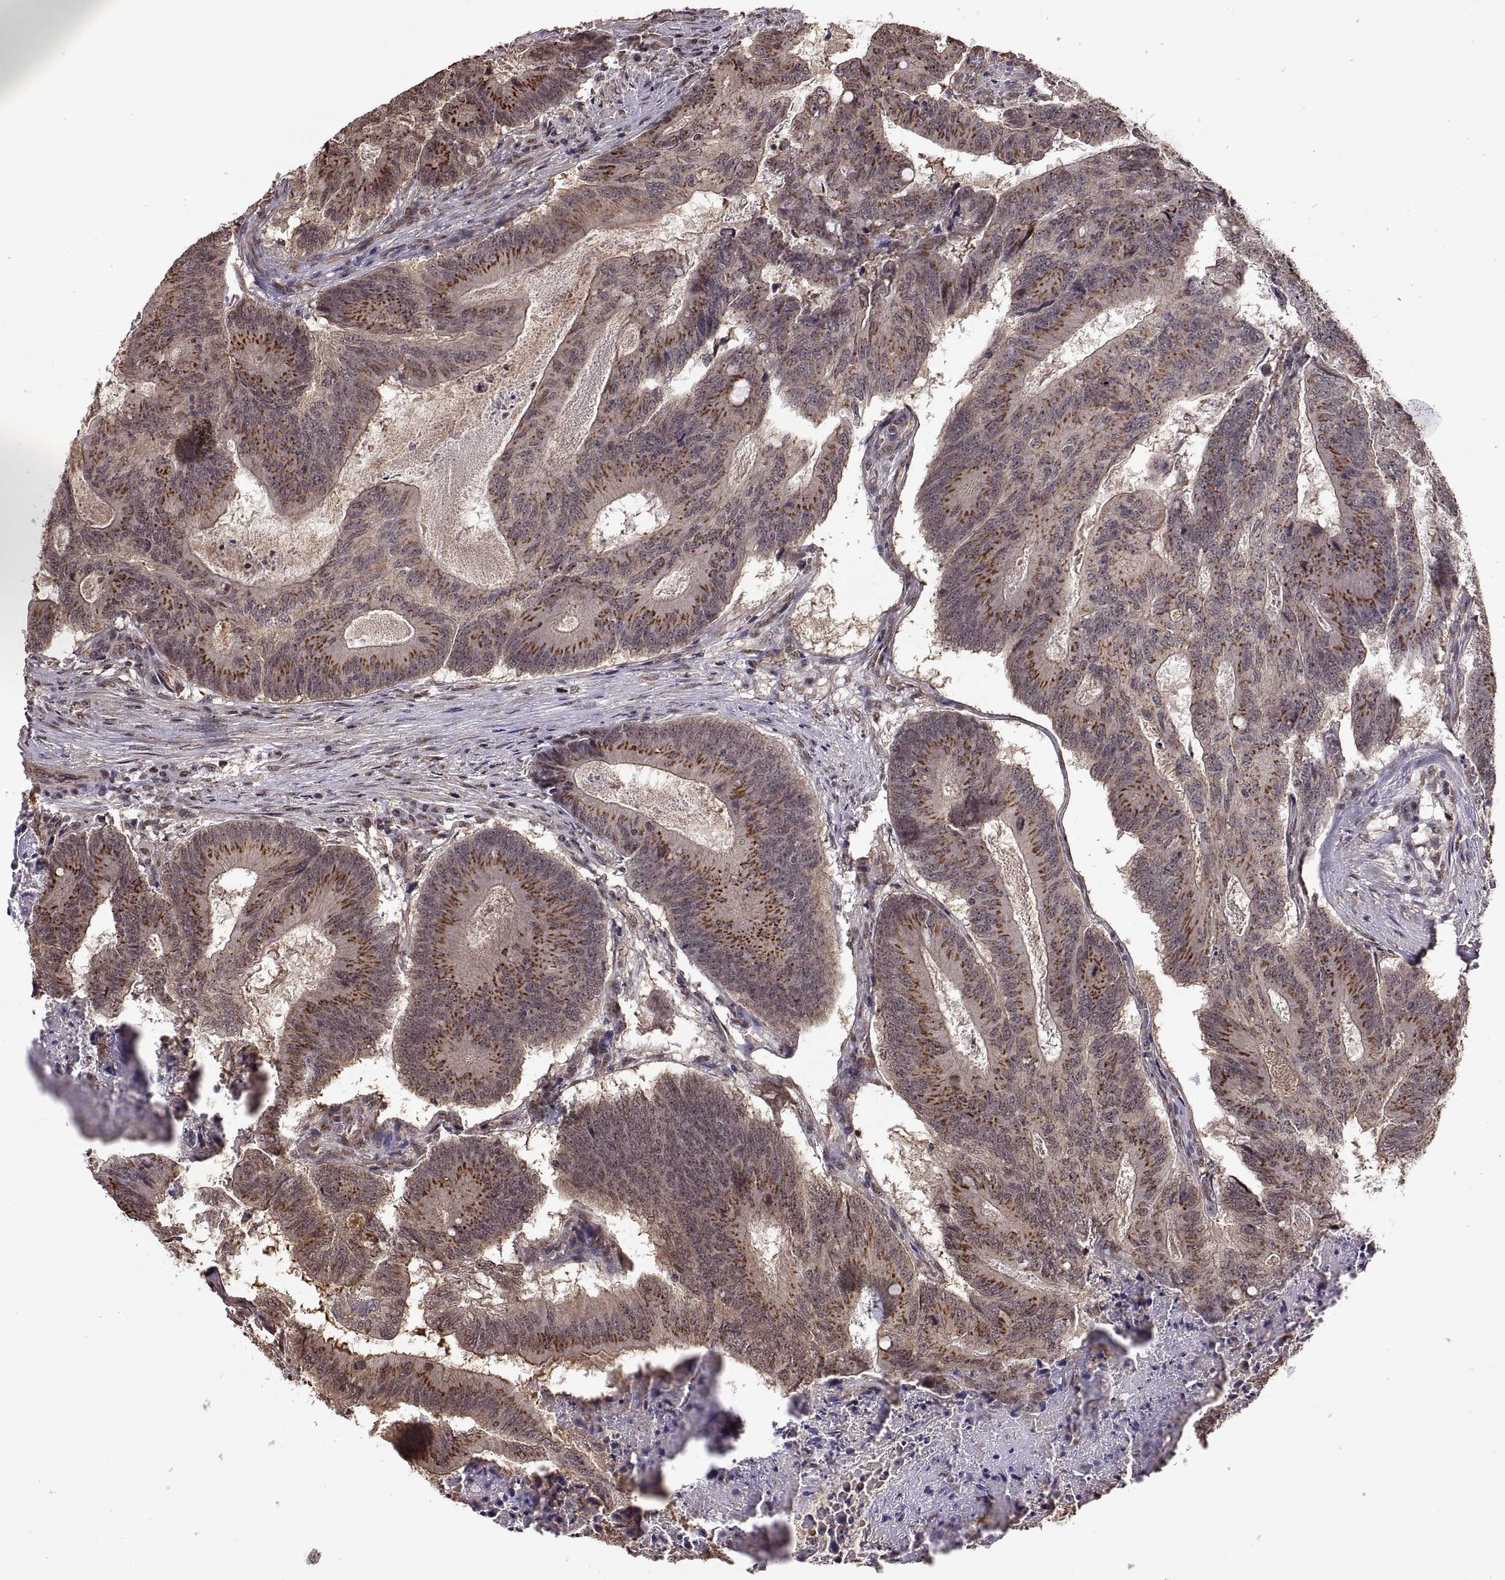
{"staining": {"intensity": "strong", "quantity": "25%-75%", "location": "cytoplasmic/membranous"}, "tissue": "colorectal cancer", "cell_type": "Tumor cells", "image_type": "cancer", "snomed": [{"axis": "morphology", "description": "Adenocarcinoma, NOS"}, {"axis": "topography", "description": "Colon"}], "caption": "A histopathology image of colorectal cancer (adenocarcinoma) stained for a protein reveals strong cytoplasmic/membranous brown staining in tumor cells. The protein of interest is stained brown, and the nuclei are stained in blue (DAB (3,3'-diaminobenzidine) IHC with brightfield microscopy, high magnification).", "gene": "ARRB1", "patient": {"sex": "female", "age": 70}}